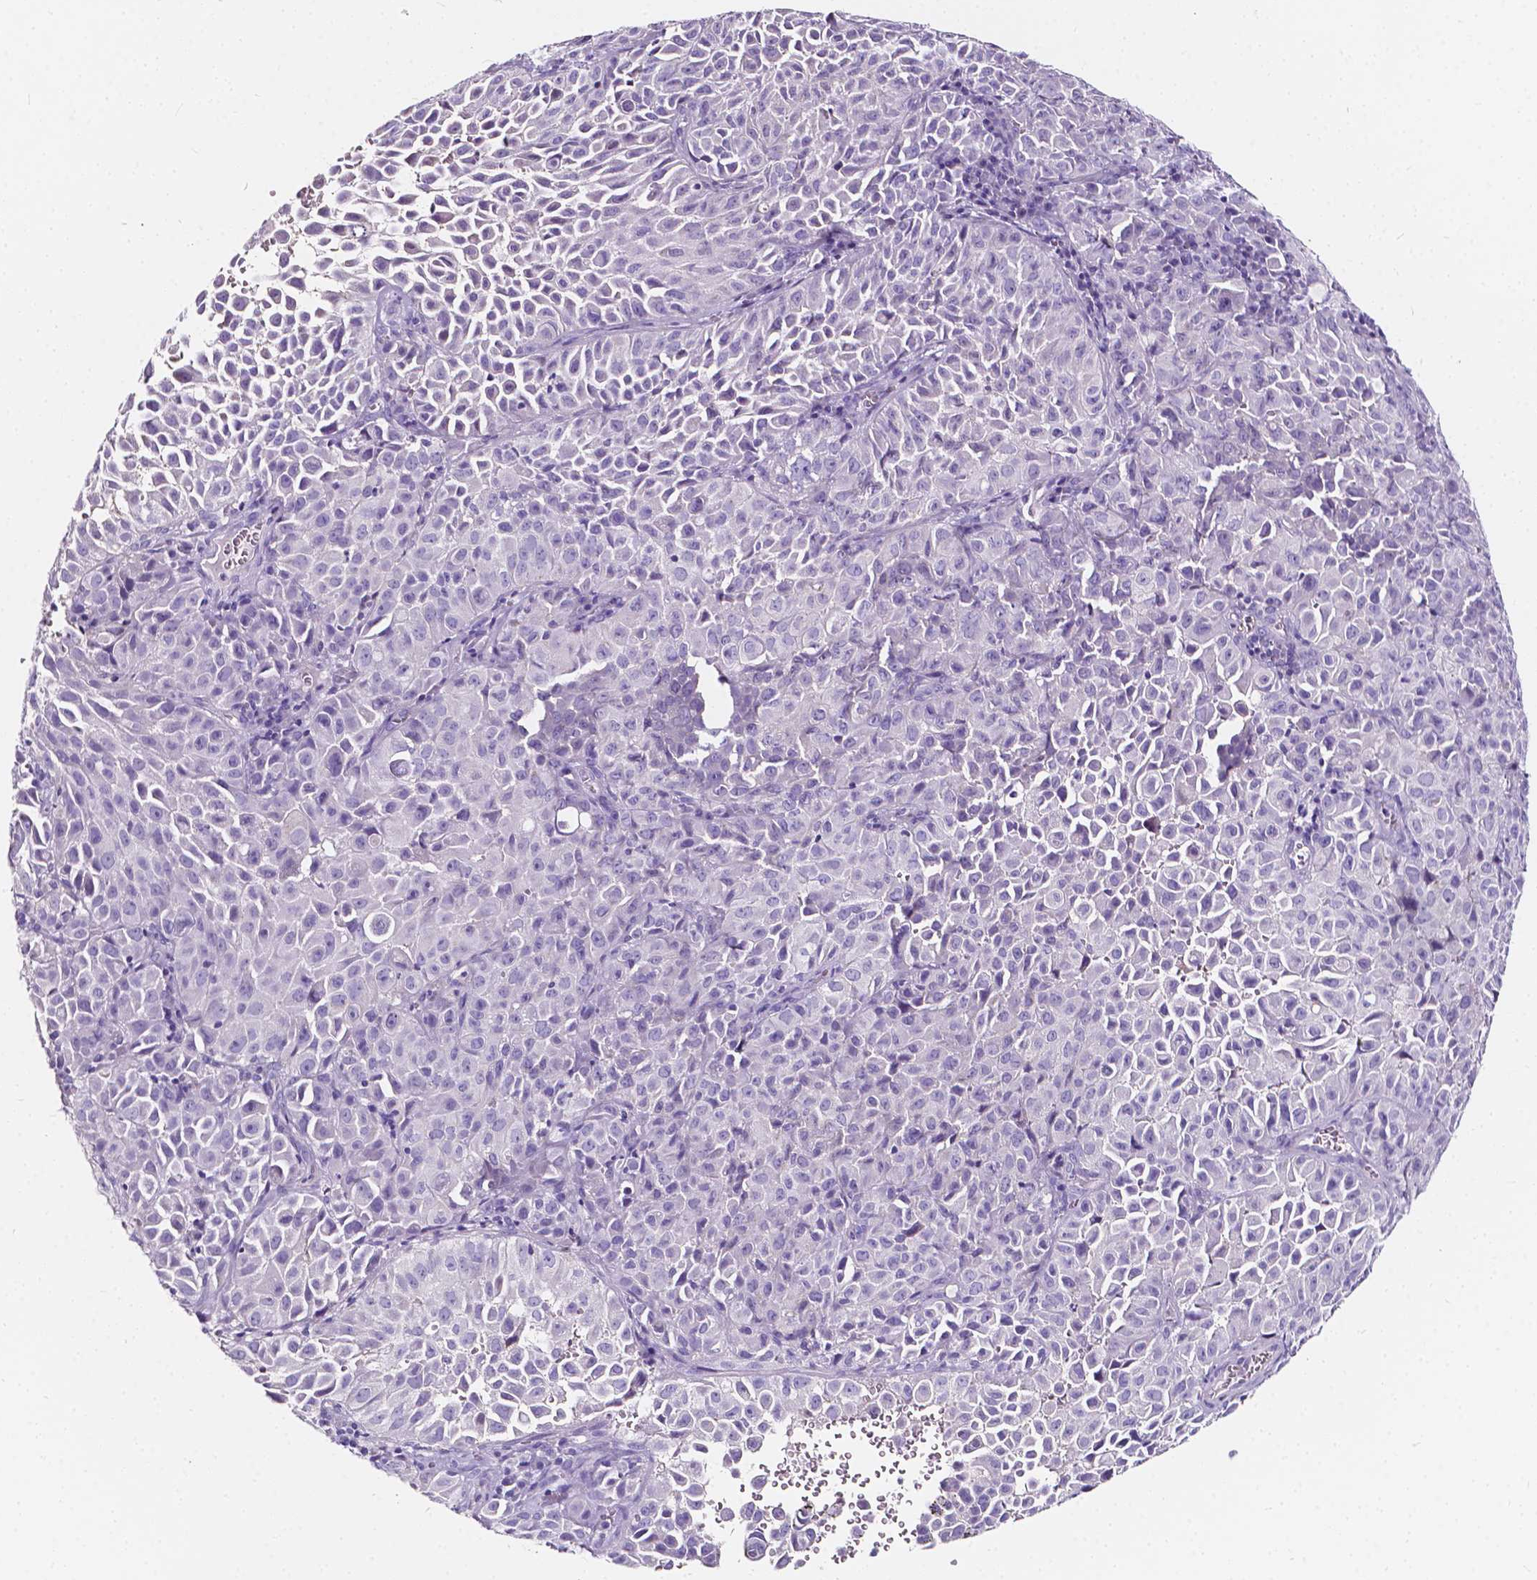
{"staining": {"intensity": "negative", "quantity": "none", "location": "none"}, "tissue": "cervical cancer", "cell_type": "Tumor cells", "image_type": "cancer", "snomed": [{"axis": "morphology", "description": "Squamous cell carcinoma, NOS"}, {"axis": "topography", "description": "Cervix"}], "caption": "Tumor cells show no significant protein expression in cervical squamous cell carcinoma. The staining was performed using DAB to visualize the protein expression in brown, while the nuclei were stained in blue with hematoxylin (Magnification: 20x).", "gene": "CLSTN2", "patient": {"sex": "female", "age": 55}}